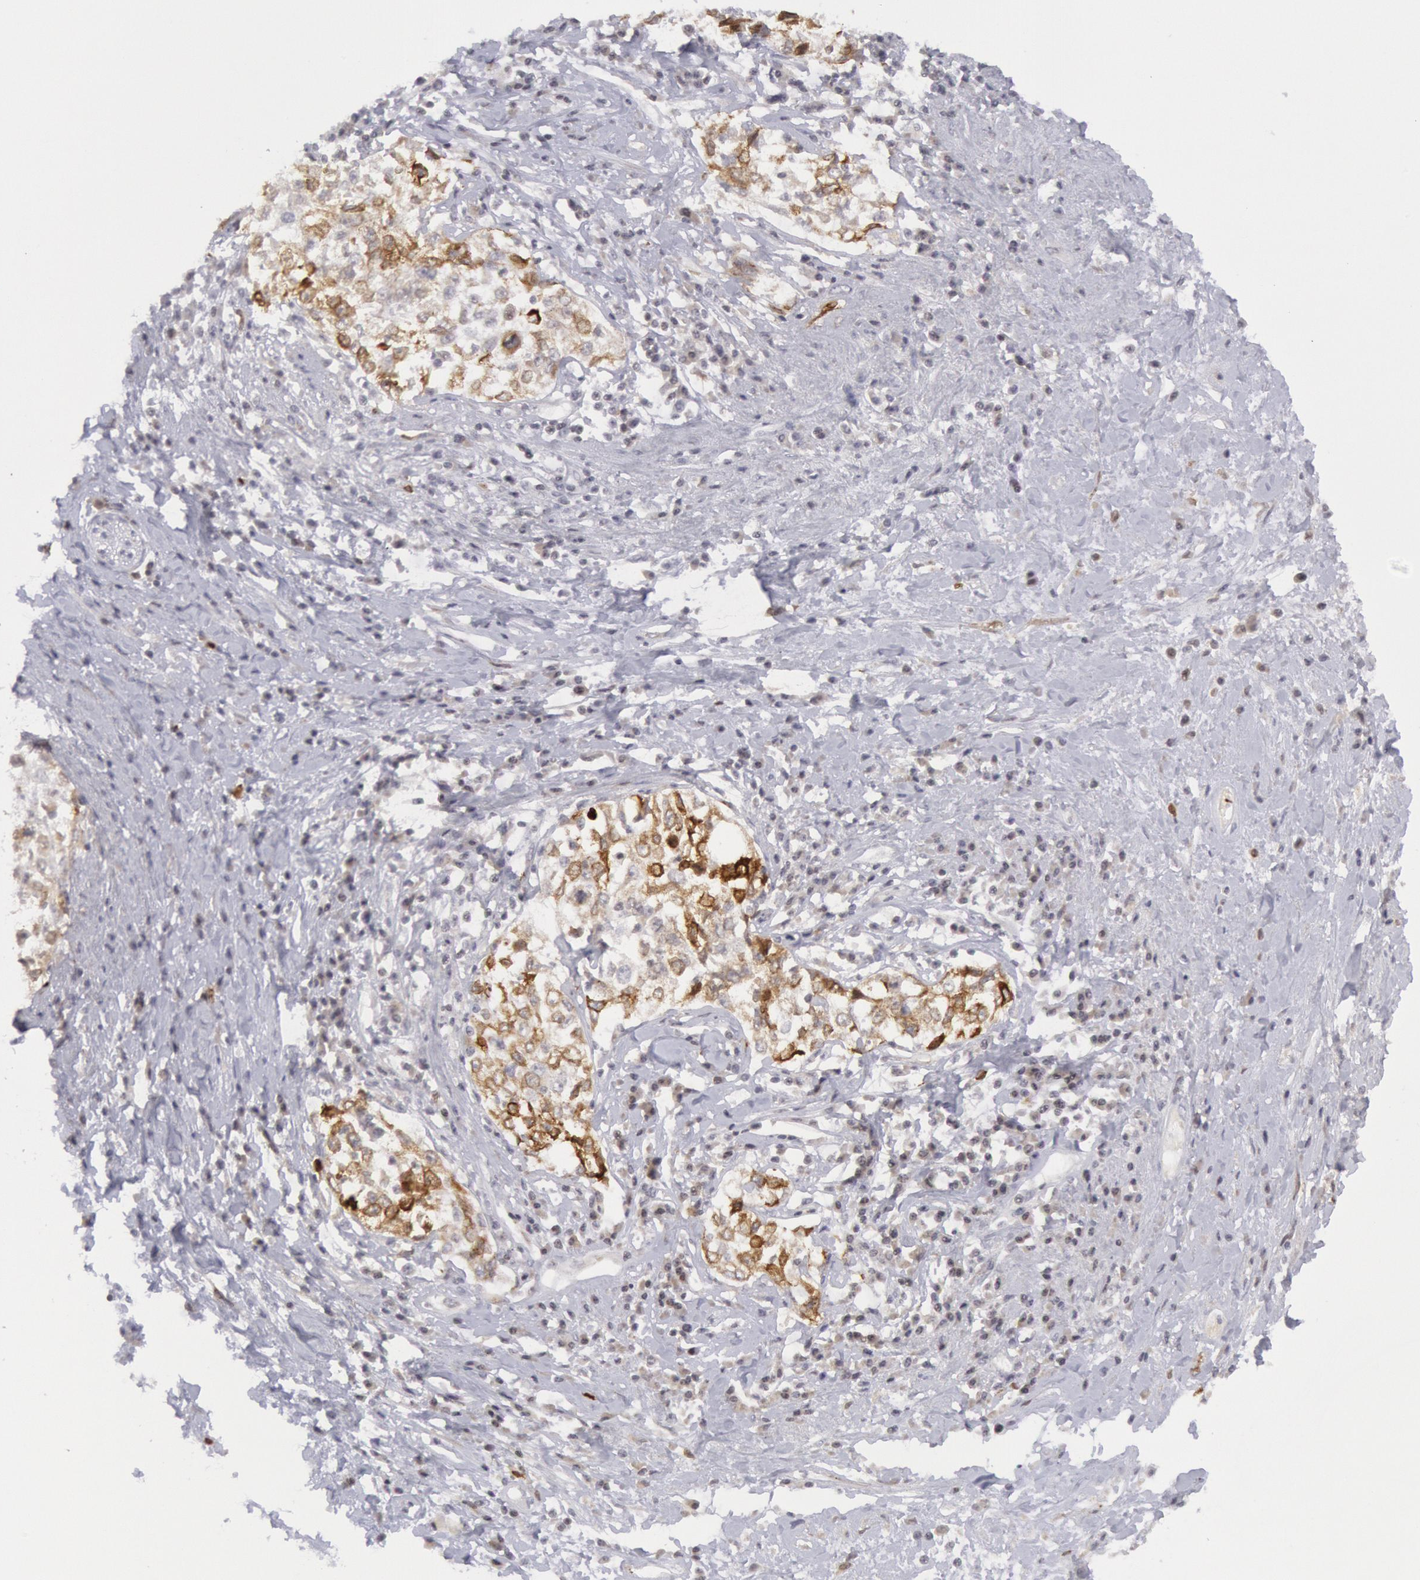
{"staining": {"intensity": "moderate", "quantity": "25%-75%", "location": "cytoplasmic/membranous"}, "tissue": "cervical cancer", "cell_type": "Tumor cells", "image_type": "cancer", "snomed": [{"axis": "morphology", "description": "Squamous cell carcinoma, NOS"}, {"axis": "topography", "description": "Cervix"}], "caption": "DAB (3,3'-diaminobenzidine) immunohistochemical staining of human cervical squamous cell carcinoma demonstrates moderate cytoplasmic/membranous protein positivity in approximately 25%-75% of tumor cells. (IHC, brightfield microscopy, high magnification).", "gene": "PTGS2", "patient": {"sex": "female", "age": 57}}